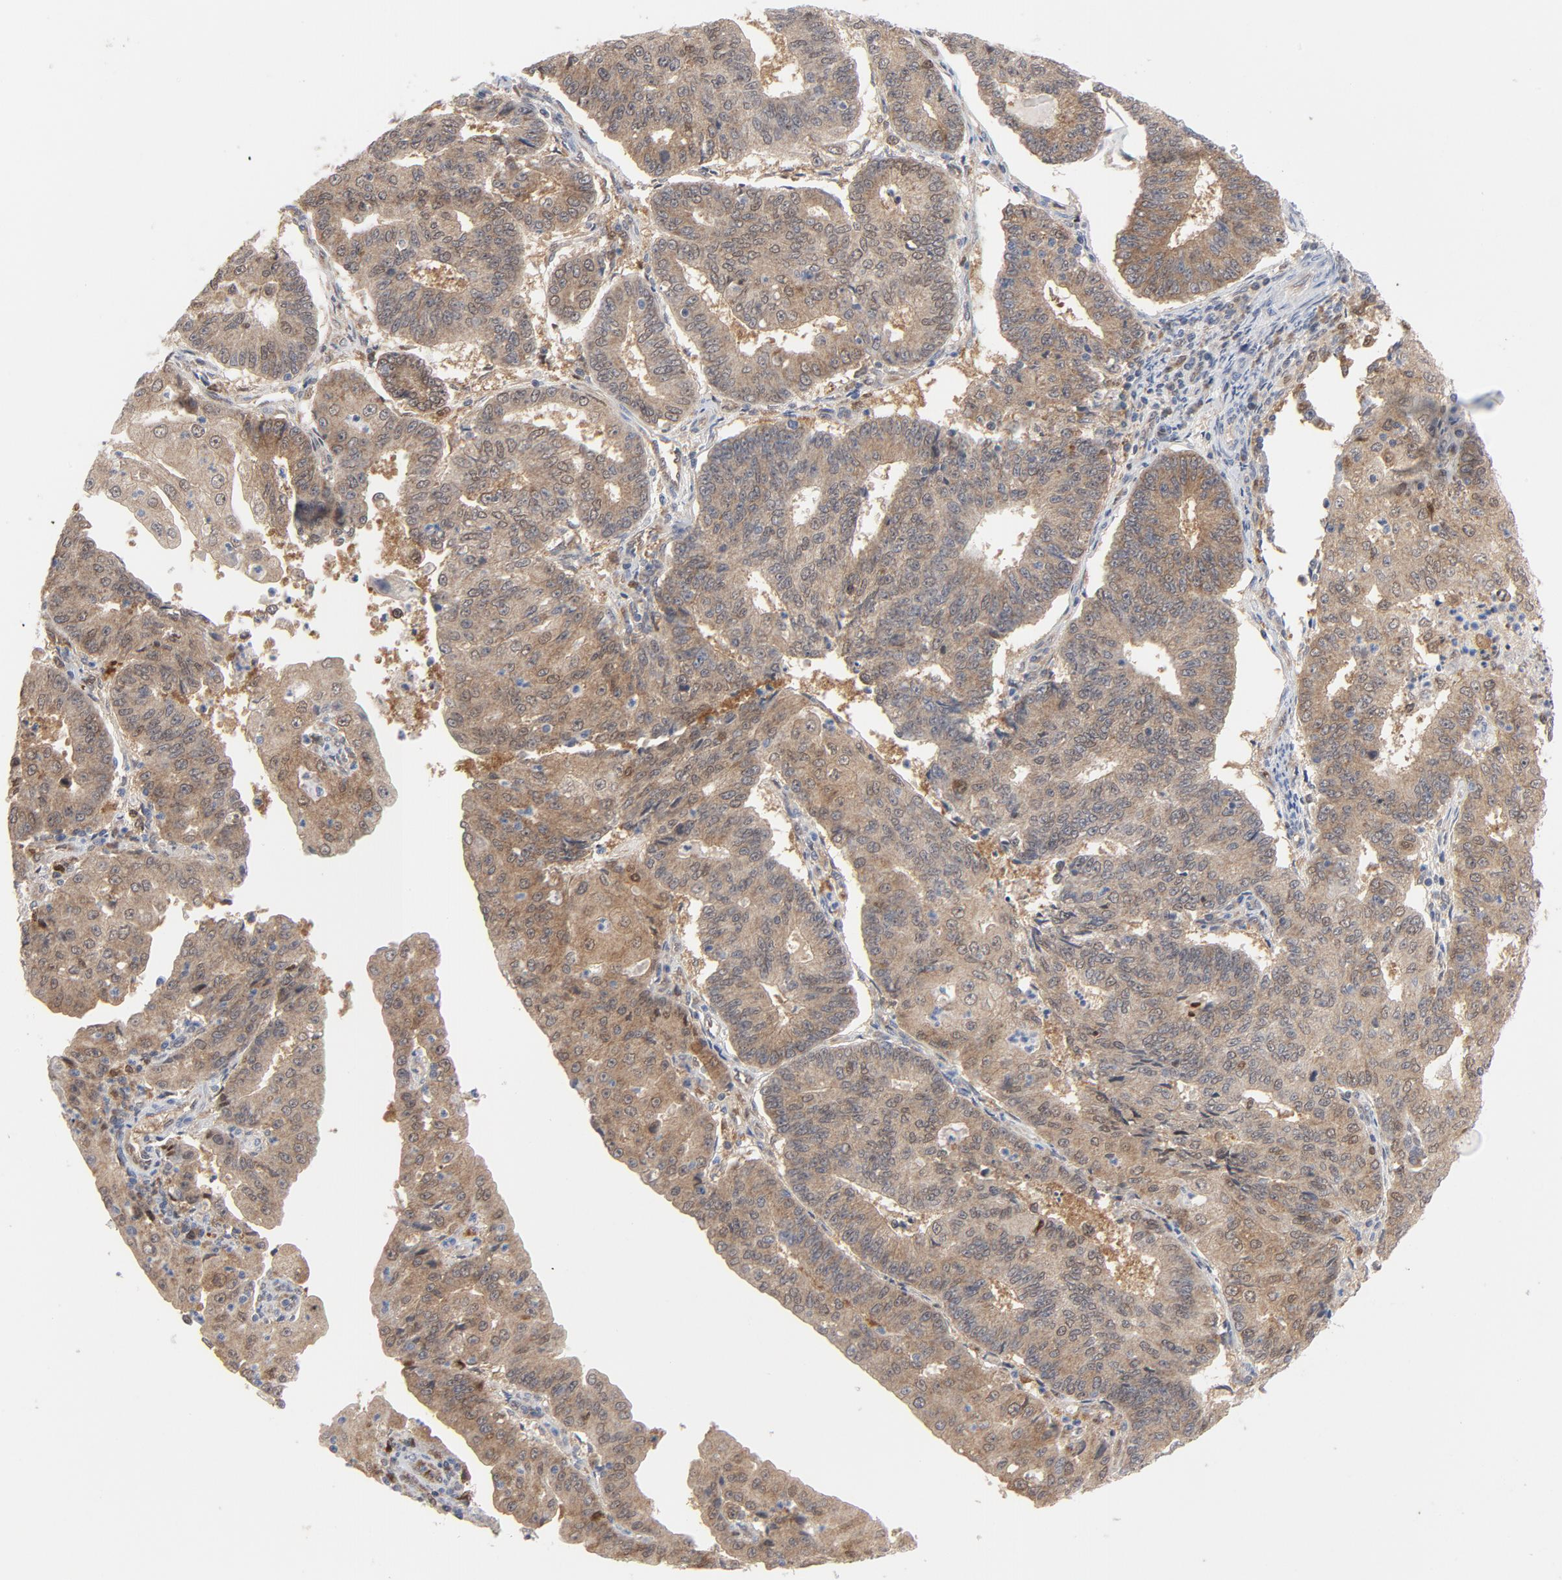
{"staining": {"intensity": "moderate", "quantity": ">75%", "location": "cytoplasmic/membranous,nuclear"}, "tissue": "endometrial cancer", "cell_type": "Tumor cells", "image_type": "cancer", "snomed": [{"axis": "morphology", "description": "Adenocarcinoma, NOS"}, {"axis": "topography", "description": "Endometrium"}], "caption": "IHC staining of endometrial cancer (adenocarcinoma), which demonstrates medium levels of moderate cytoplasmic/membranous and nuclear positivity in about >75% of tumor cells indicating moderate cytoplasmic/membranous and nuclear protein positivity. The staining was performed using DAB (3,3'-diaminobenzidine) (brown) for protein detection and nuclei were counterstained in hematoxylin (blue).", "gene": "PRDX1", "patient": {"sex": "female", "age": 56}}